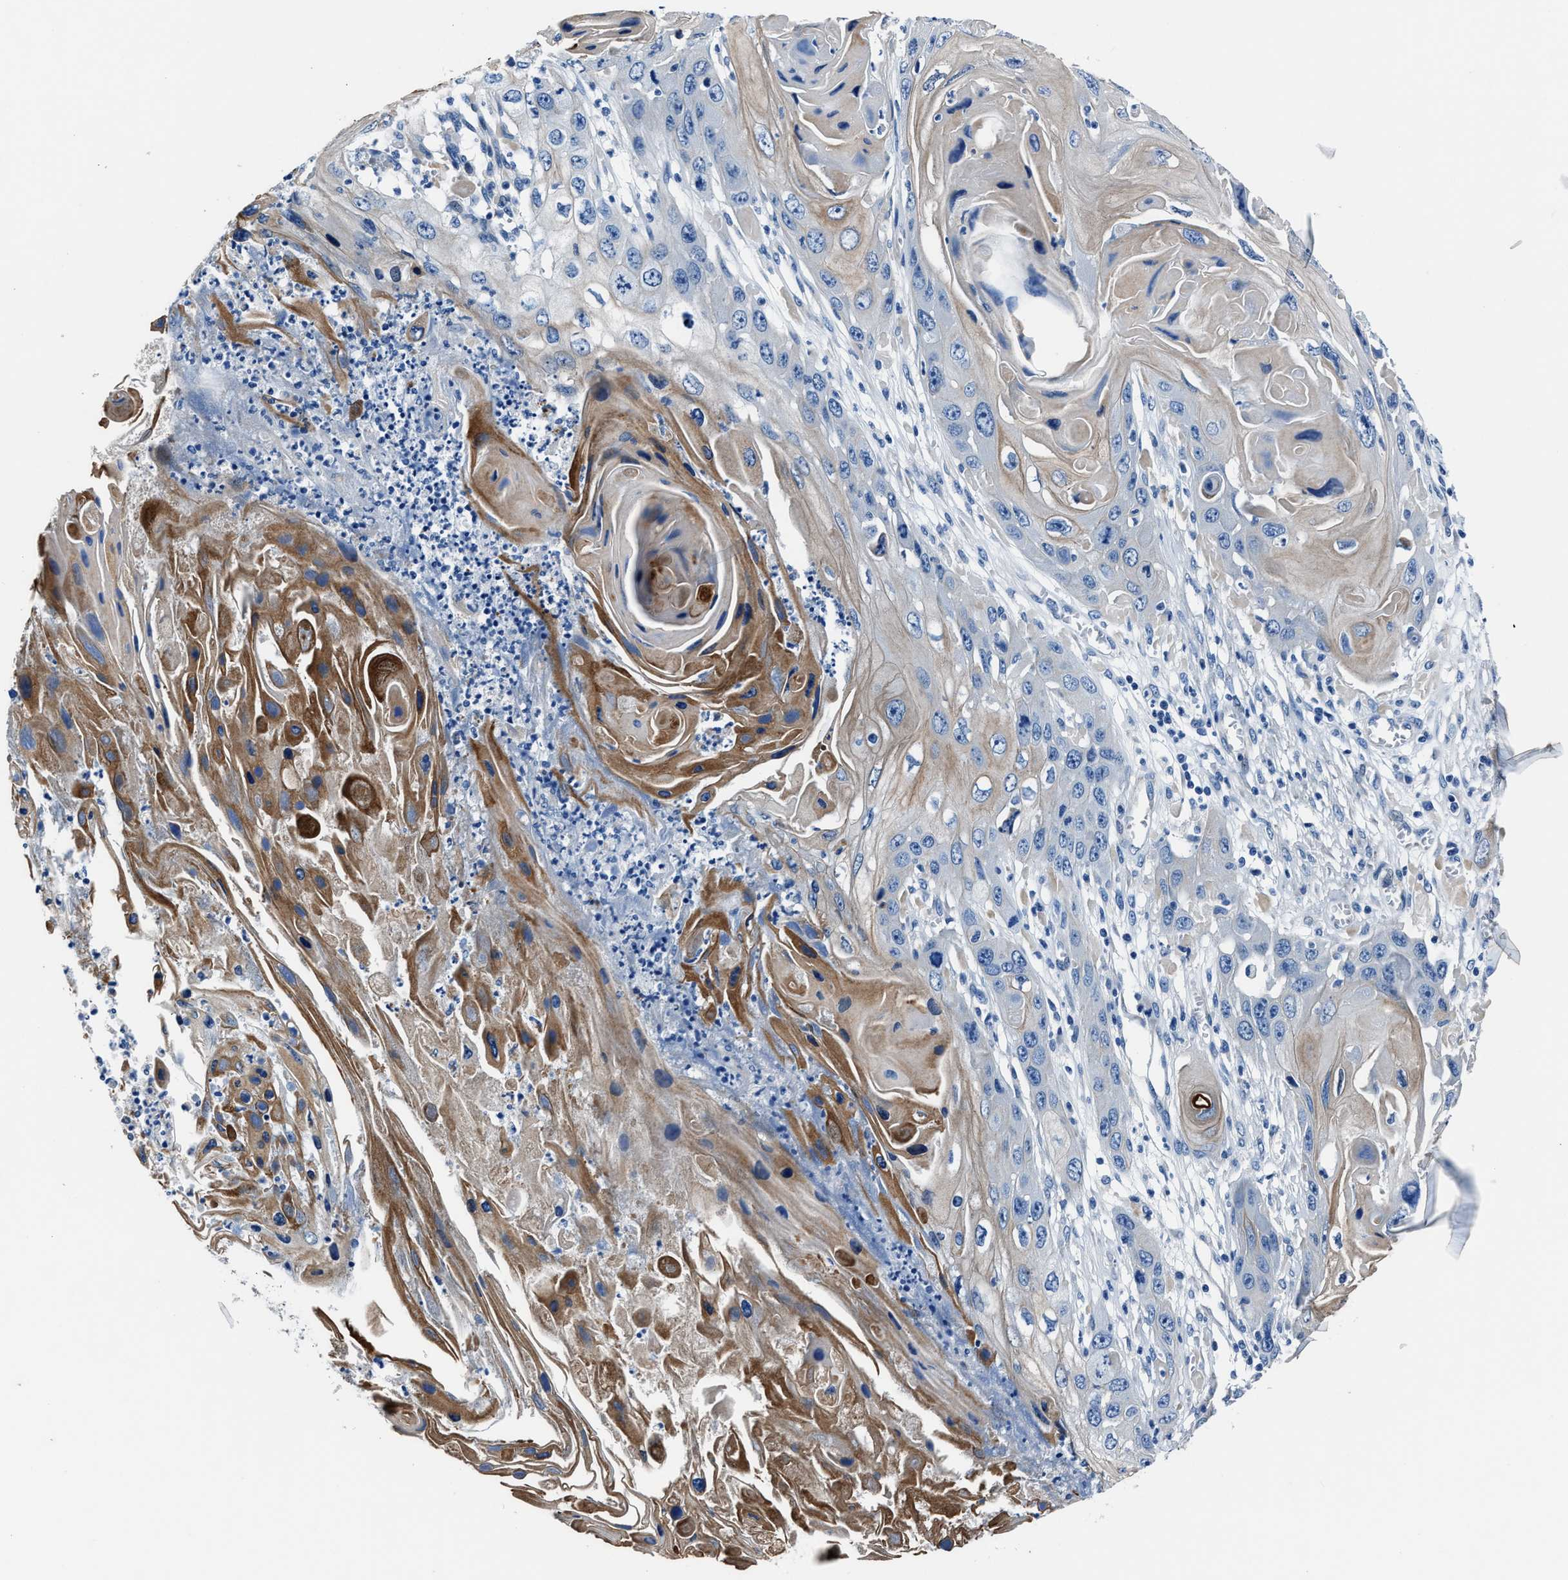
{"staining": {"intensity": "negative", "quantity": "none", "location": "none"}, "tissue": "skin cancer", "cell_type": "Tumor cells", "image_type": "cancer", "snomed": [{"axis": "morphology", "description": "Squamous cell carcinoma, NOS"}, {"axis": "topography", "description": "Skin"}], "caption": "Protein analysis of skin cancer (squamous cell carcinoma) exhibits no significant staining in tumor cells. The staining was performed using DAB (3,3'-diaminobenzidine) to visualize the protein expression in brown, while the nuclei were stained in blue with hematoxylin (Magnification: 20x).", "gene": "NACAD", "patient": {"sex": "male", "age": 55}}